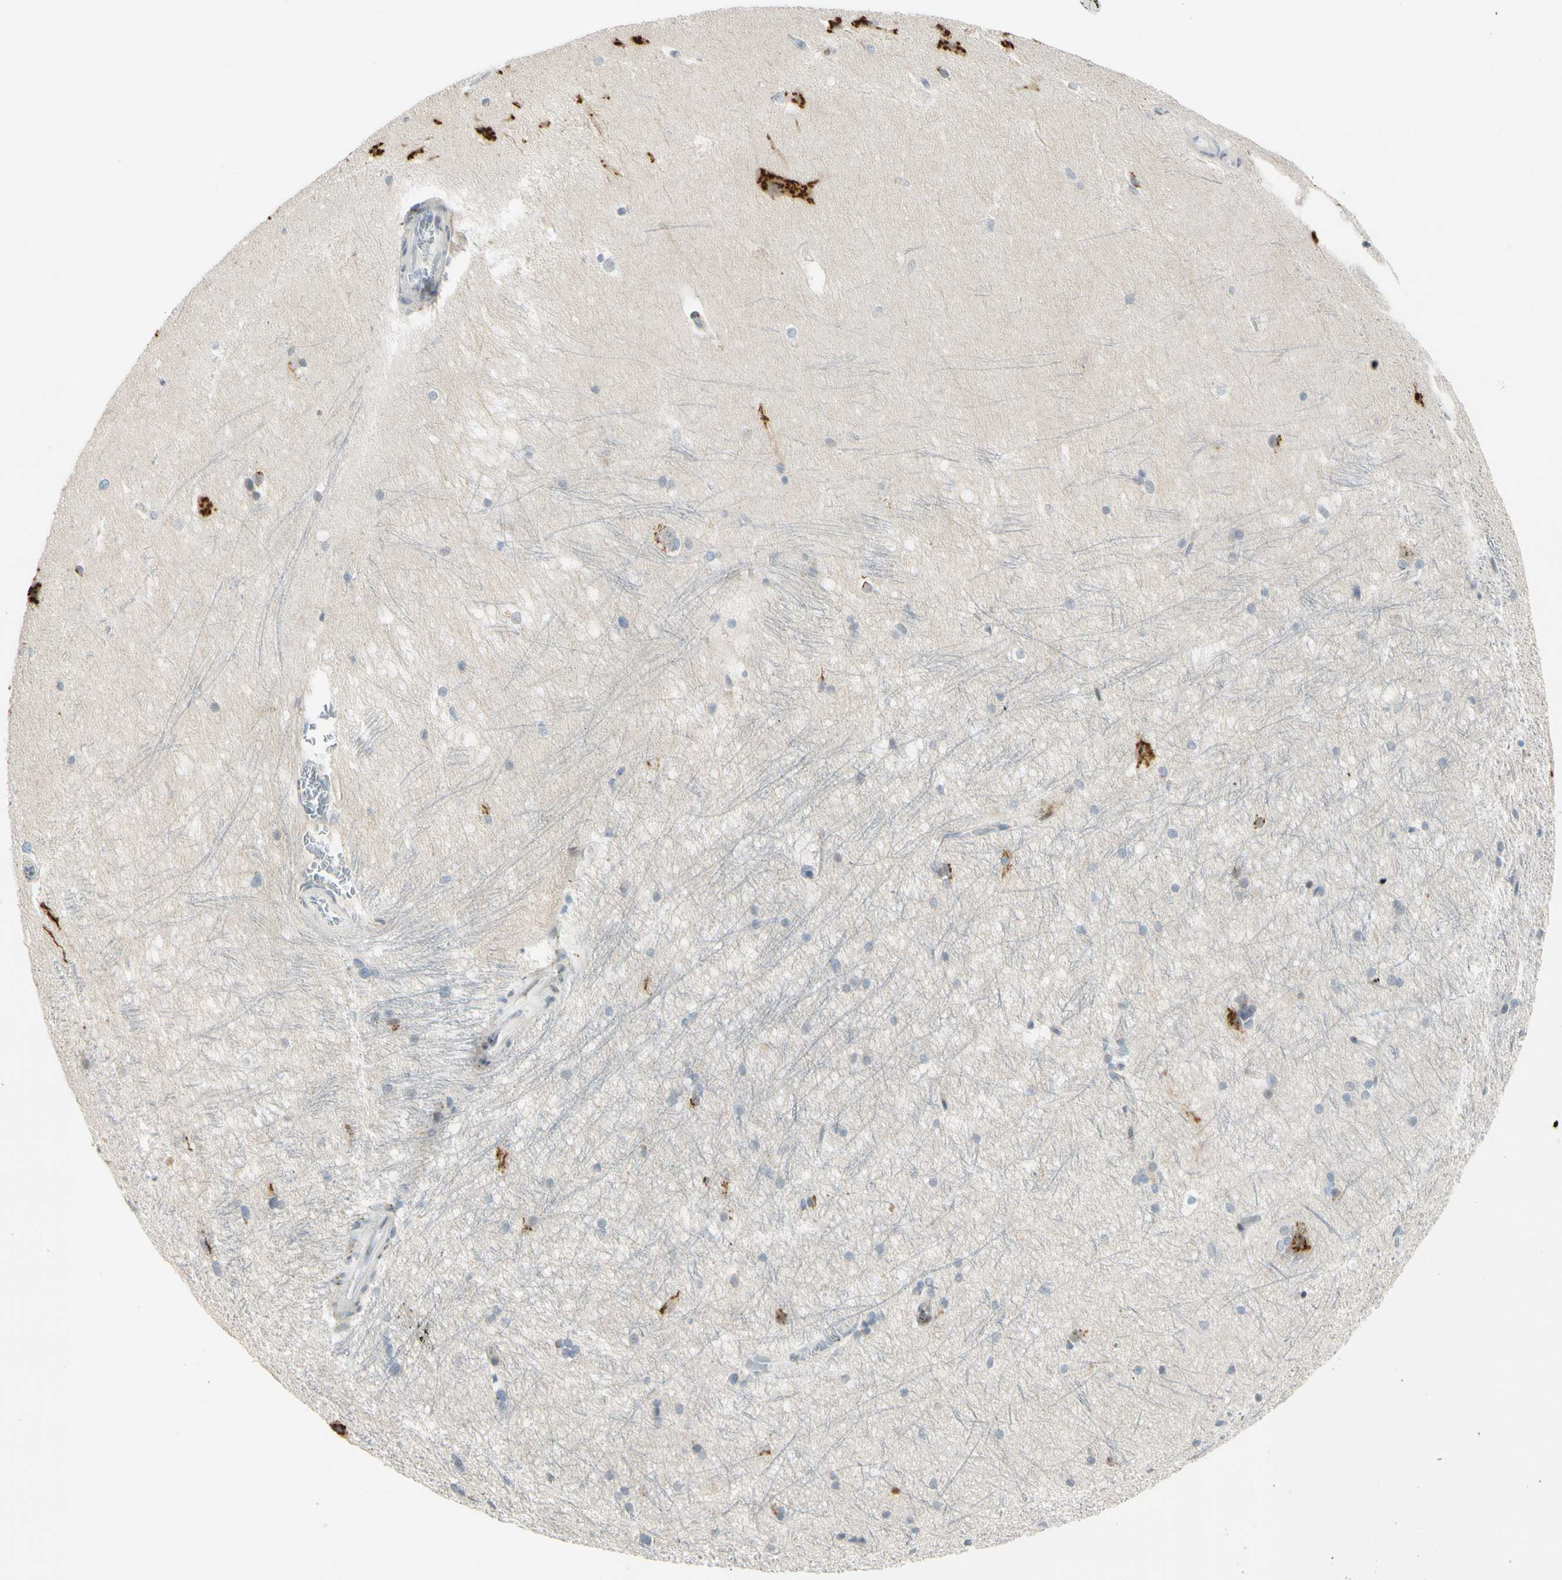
{"staining": {"intensity": "strong", "quantity": "<25%", "location": "cytoplasmic/membranous"}, "tissue": "hippocampus", "cell_type": "Glial cells", "image_type": "normal", "snomed": [{"axis": "morphology", "description": "Normal tissue, NOS"}, {"axis": "topography", "description": "Hippocampus"}], "caption": "A medium amount of strong cytoplasmic/membranous staining is identified in approximately <25% of glial cells in unremarkable hippocampus. Using DAB (3,3'-diaminobenzidine) (brown) and hematoxylin (blue) stains, captured at high magnification using brightfield microscopy.", "gene": "B4GALNT1", "patient": {"sex": "female", "age": 19}}